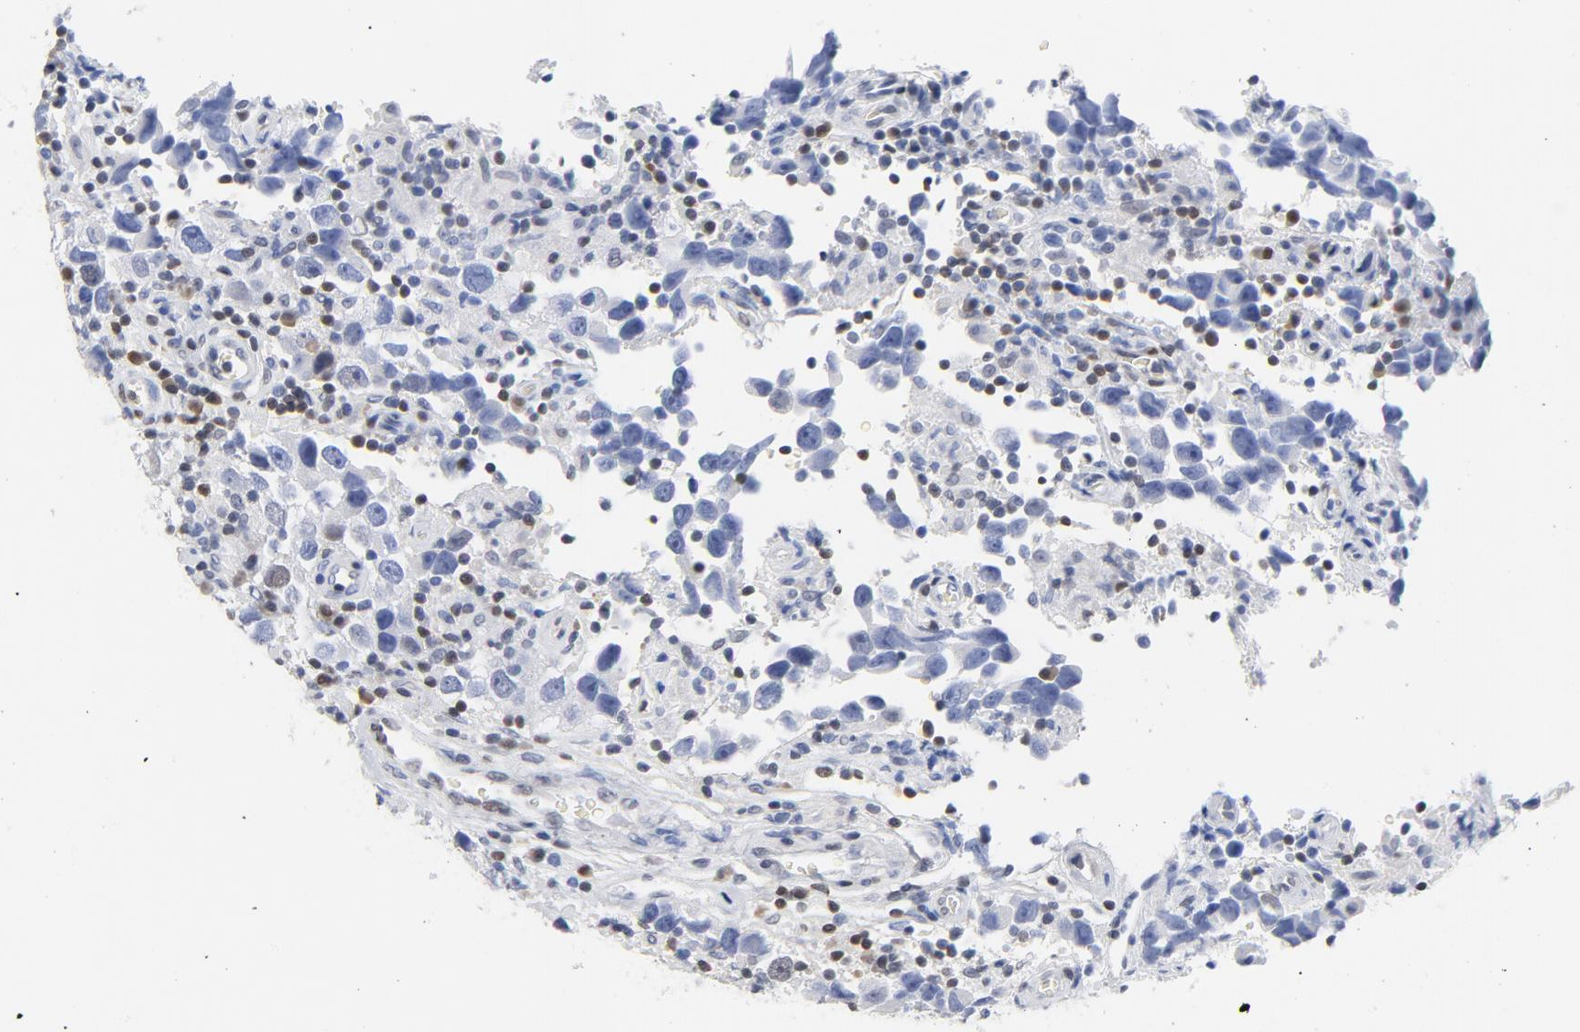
{"staining": {"intensity": "negative", "quantity": "none", "location": "none"}, "tissue": "testis cancer", "cell_type": "Tumor cells", "image_type": "cancer", "snomed": [{"axis": "morphology", "description": "Carcinoma, Embryonal, NOS"}, {"axis": "topography", "description": "Testis"}], "caption": "The micrograph reveals no staining of tumor cells in embryonal carcinoma (testis).", "gene": "CDKN1B", "patient": {"sex": "male", "age": 21}}